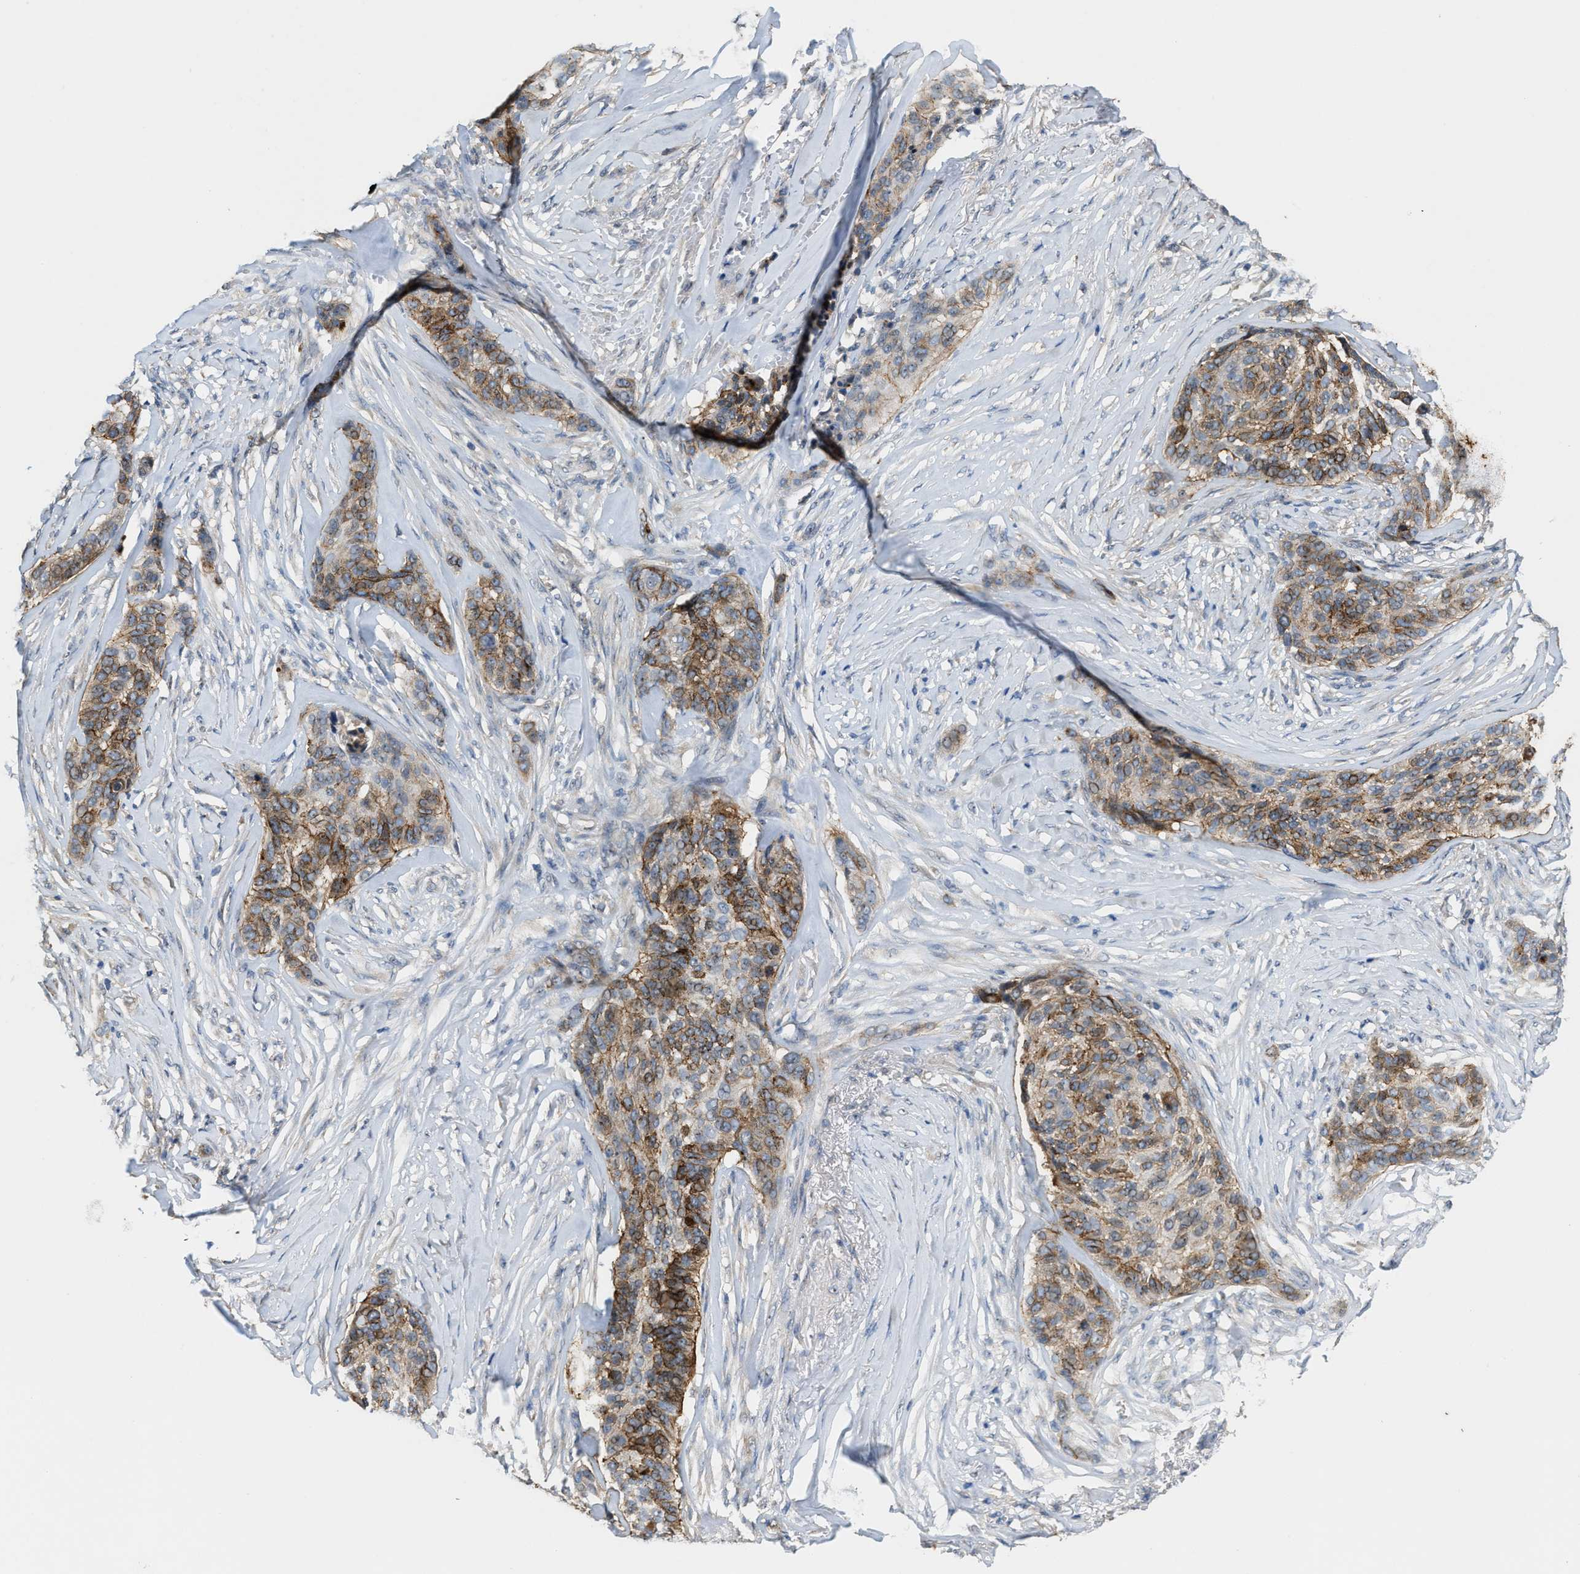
{"staining": {"intensity": "moderate", "quantity": ">75%", "location": "cytoplasmic/membranous"}, "tissue": "skin cancer", "cell_type": "Tumor cells", "image_type": "cancer", "snomed": [{"axis": "morphology", "description": "Basal cell carcinoma"}, {"axis": "topography", "description": "Skin"}], "caption": "Immunohistochemical staining of skin cancer shows medium levels of moderate cytoplasmic/membranous expression in approximately >75% of tumor cells.", "gene": "ZNF783", "patient": {"sex": "male", "age": 85}}